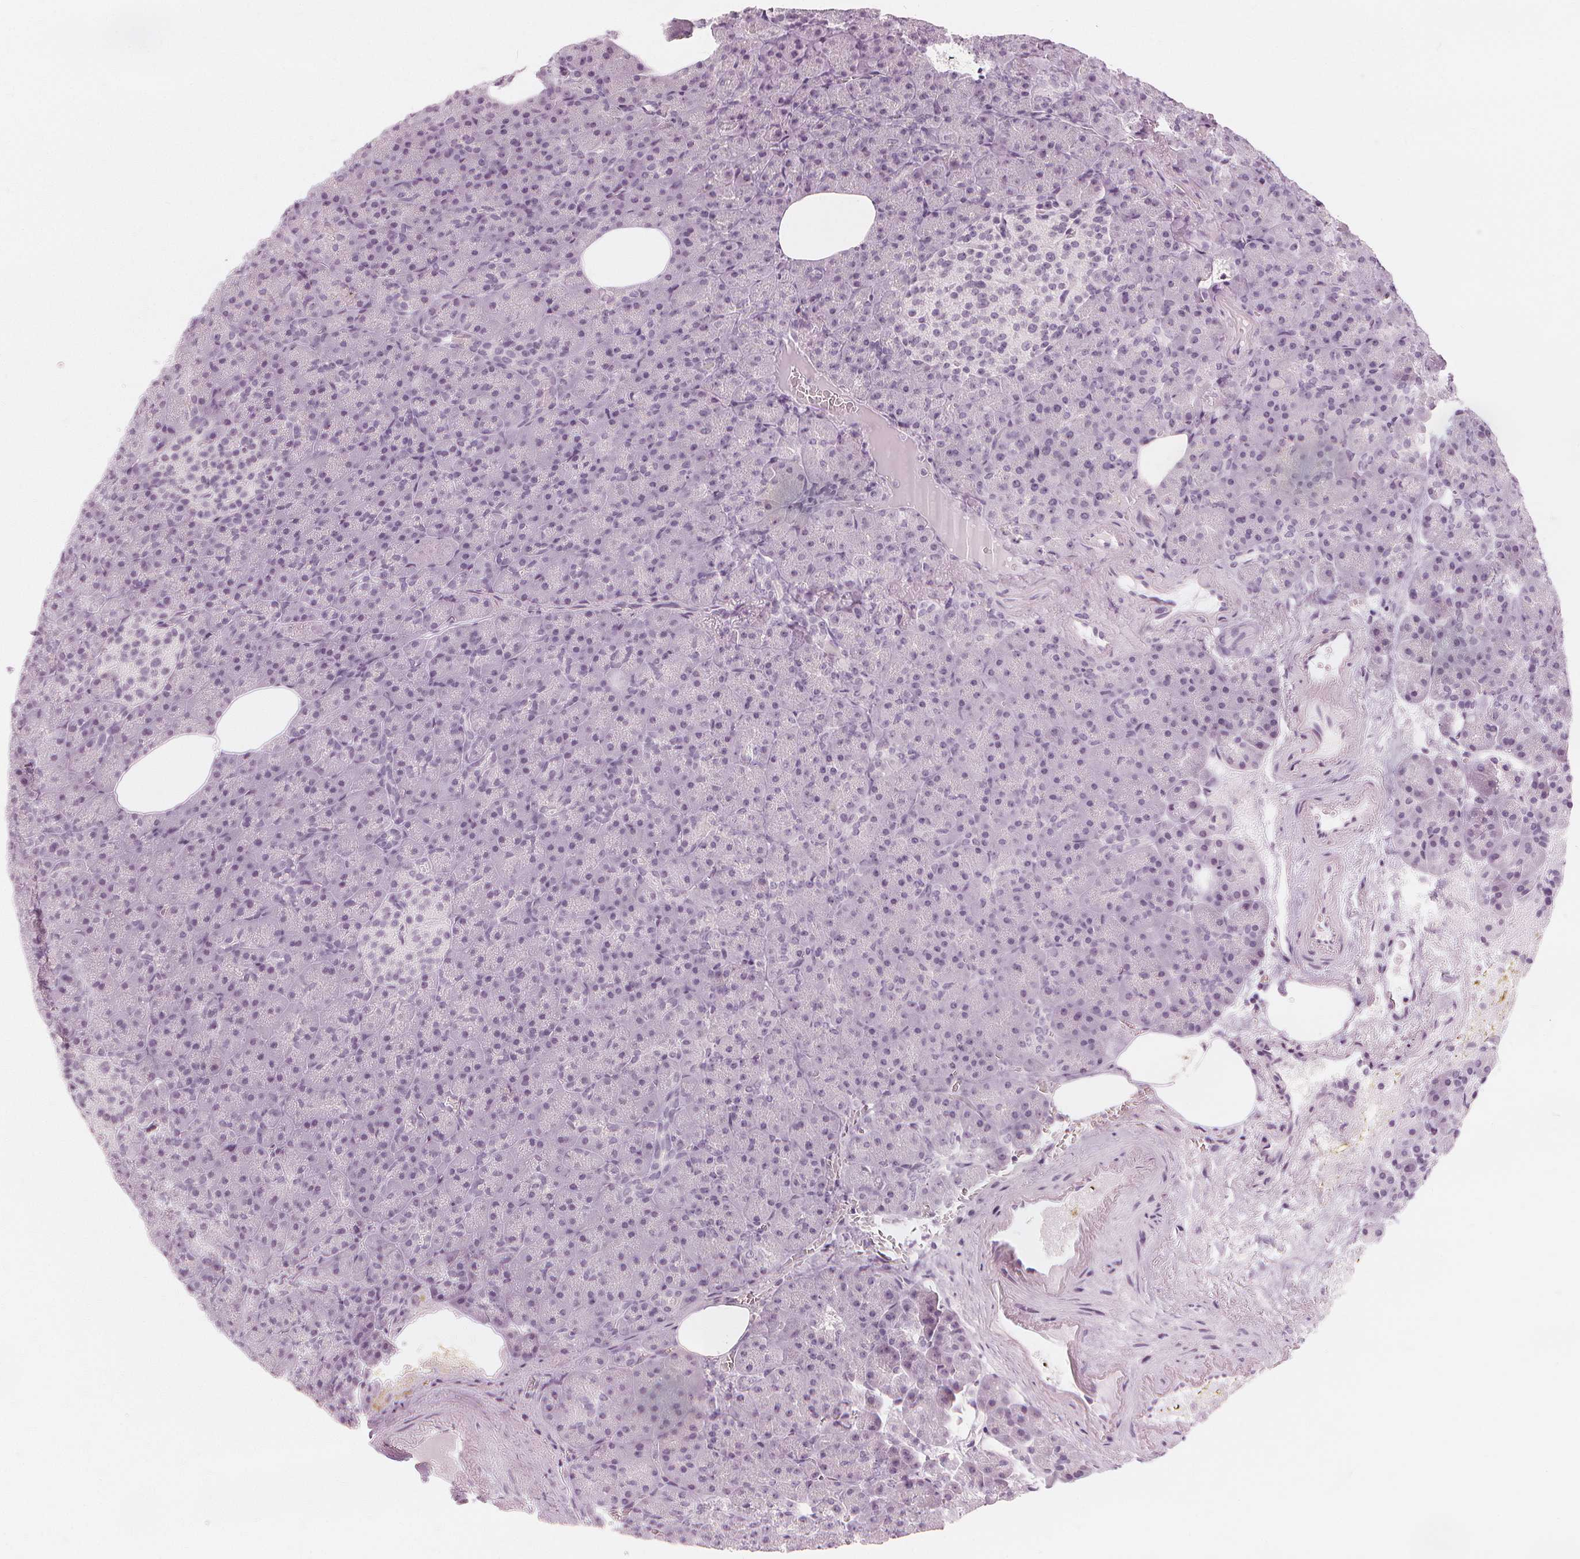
{"staining": {"intensity": "negative", "quantity": "none", "location": "none"}, "tissue": "pancreas", "cell_type": "Exocrine glandular cells", "image_type": "normal", "snomed": [{"axis": "morphology", "description": "Normal tissue, NOS"}, {"axis": "topography", "description": "Pancreas"}], "caption": "Micrograph shows no protein expression in exocrine glandular cells of normal pancreas.", "gene": "NXPE1", "patient": {"sex": "female", "age": 74}}